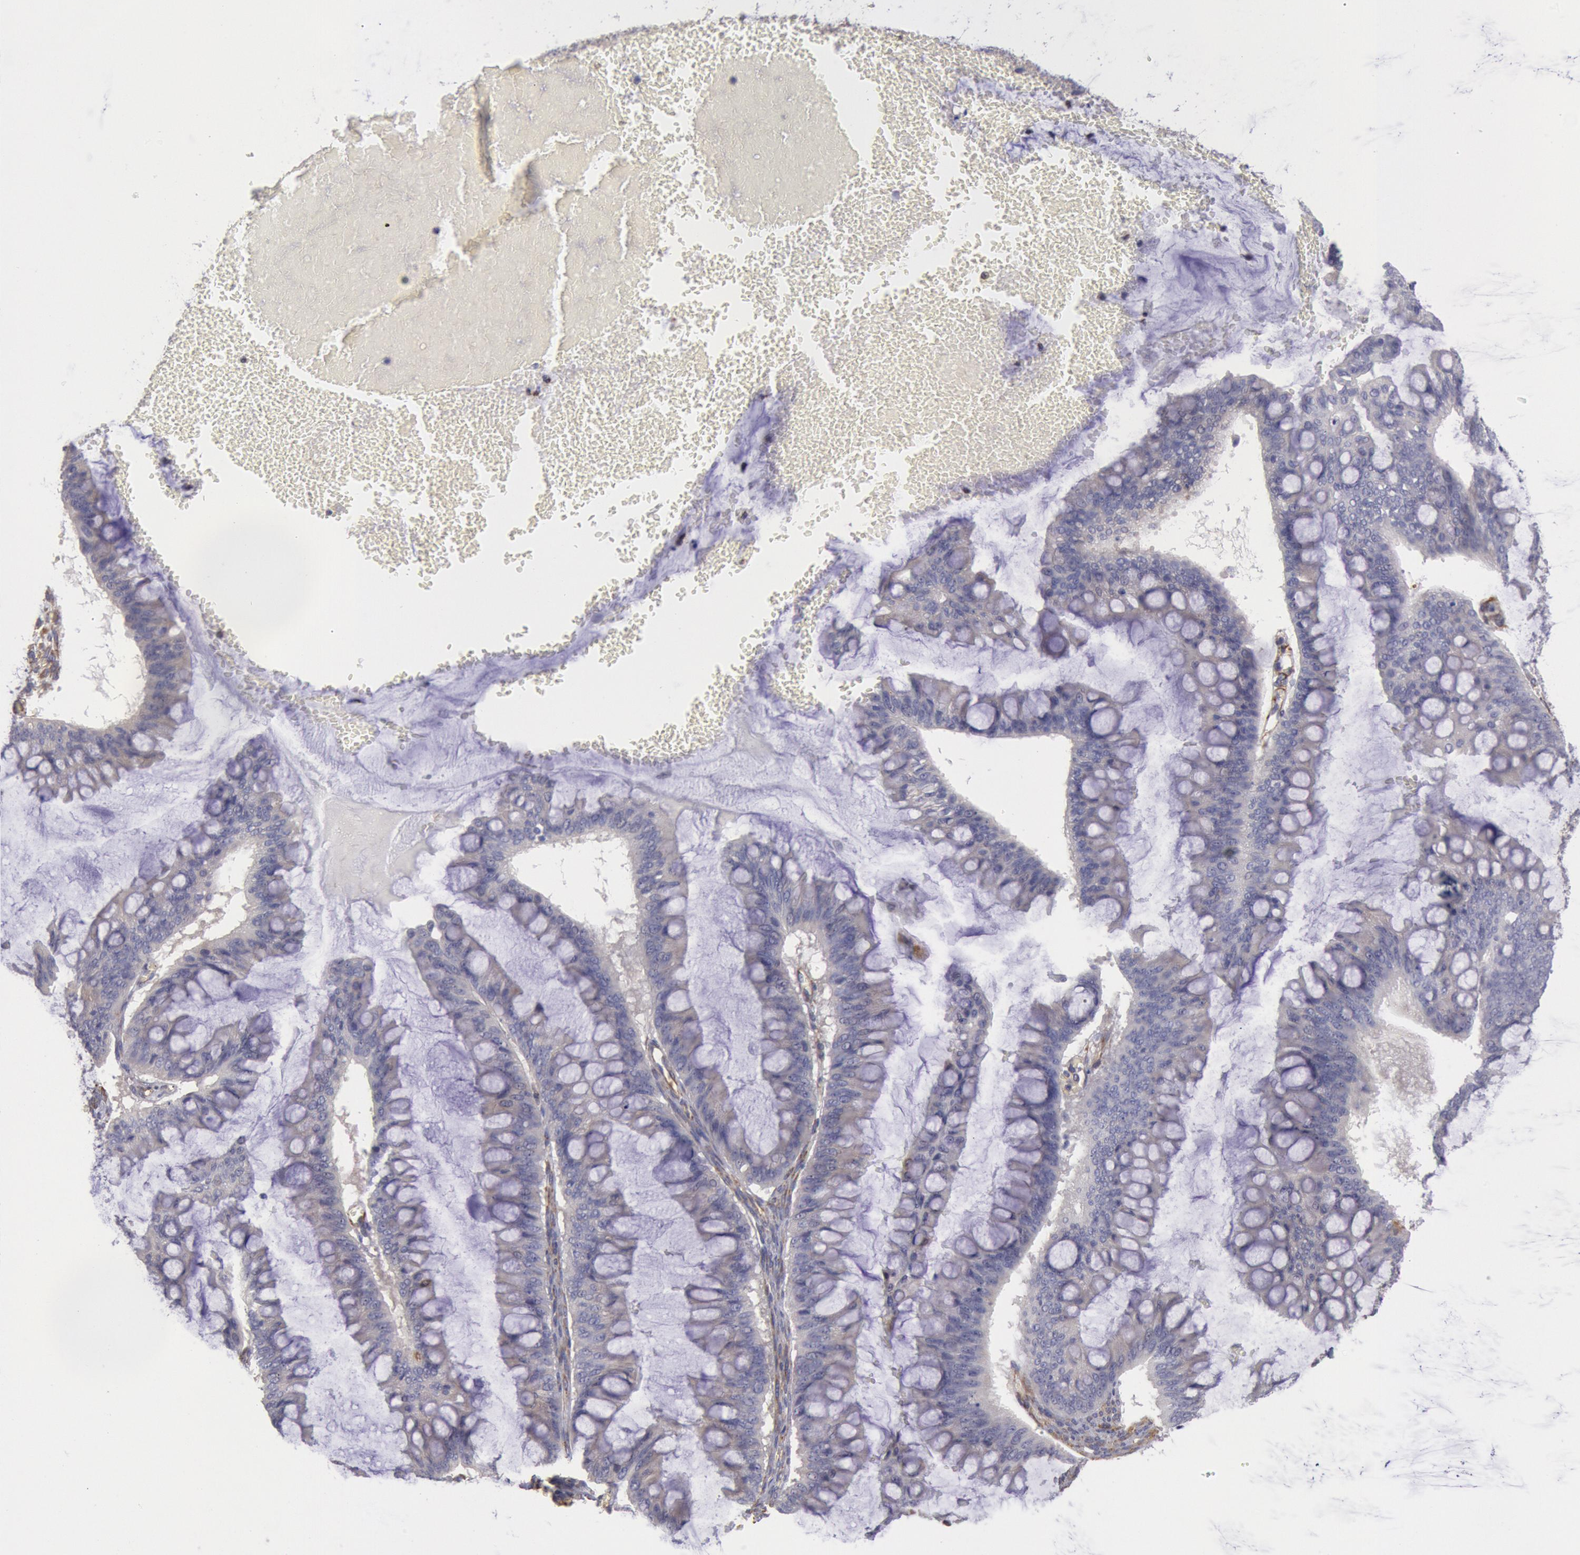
{"staining": {"intensity": "negative", "quantity": "none", "location": "none"}, "tissue": "ovarian cancer", "cell_type": "Tumor cells", "image_type": "cancer", "snomed": [{"axis": "morphology", "description": "Cystadenocarcinoma, mucinous, NOS"}, {"axis": "topography", "description": "Ovary"}], "caption": "This micrograph is of ovarian mucinous cystadenocarcinoma stained with immunohistochemistry to label a protein in brown with the nuclei are counter-stained blue. There is no expression in tumor cells. Brightfield microscopy of immunohistochemistry stained with DAB (3,3'-diaminobenzidine) (brown) and hematoxylin (blue), captured at high magnification.", "gene": "RNF139", "patient": {"sex": "female", "age": 73}}